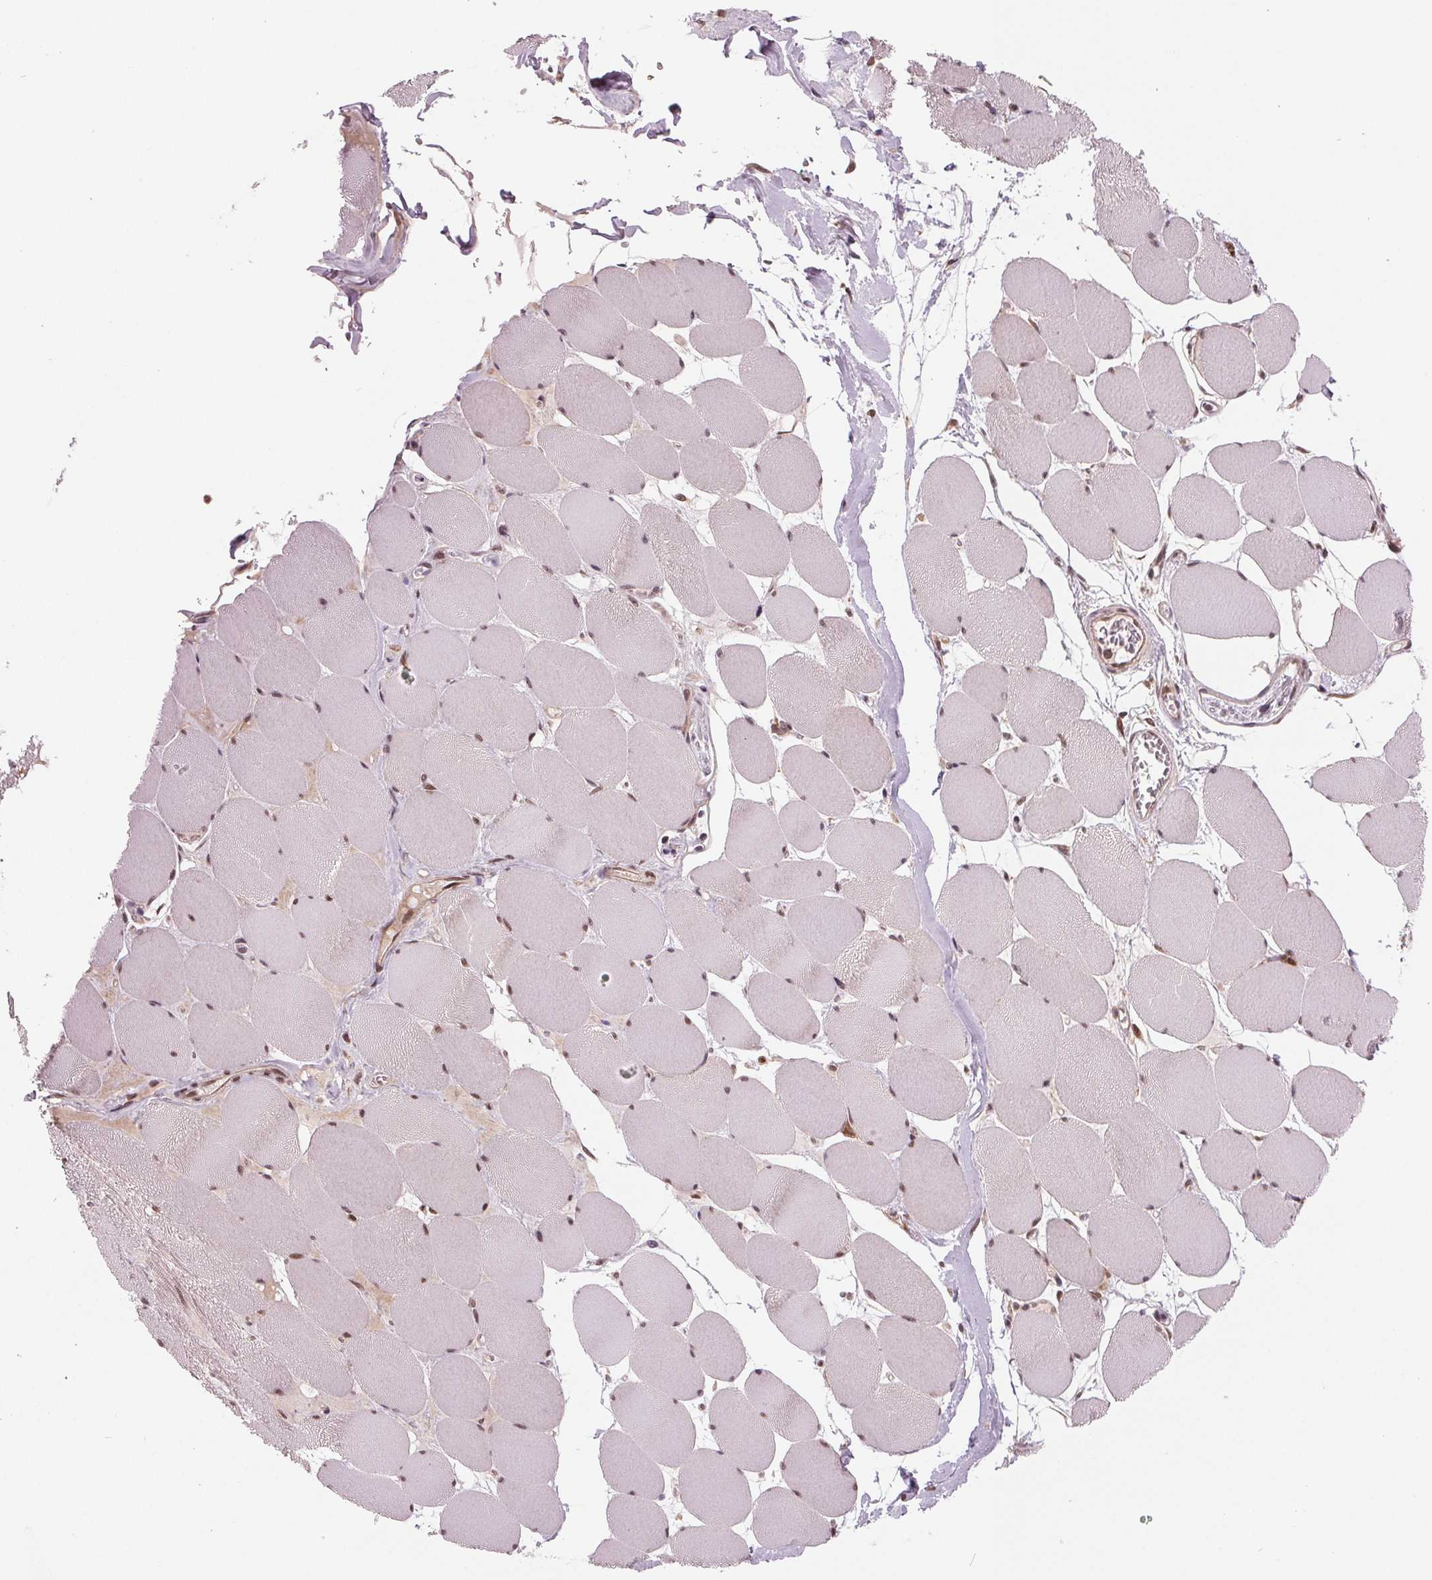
{"staining": {"intensity": "negative", "quantity": "none", "location": "none"}, "tissue": "skeletal muscle", "cell_type": "Myocytes", "image_type": "normal", "snomed": [{"axis": "morphology", "description": "Normal tissue, NOS"}, {"axis": "topography", "description": "Skeletal muscle"}], "caption": "Protein analysis of normal skeletal muscle demonstrates no significant expression in myocytes.", "gene": "STAT3", "patient": {"sex": "female", "age": 75}}